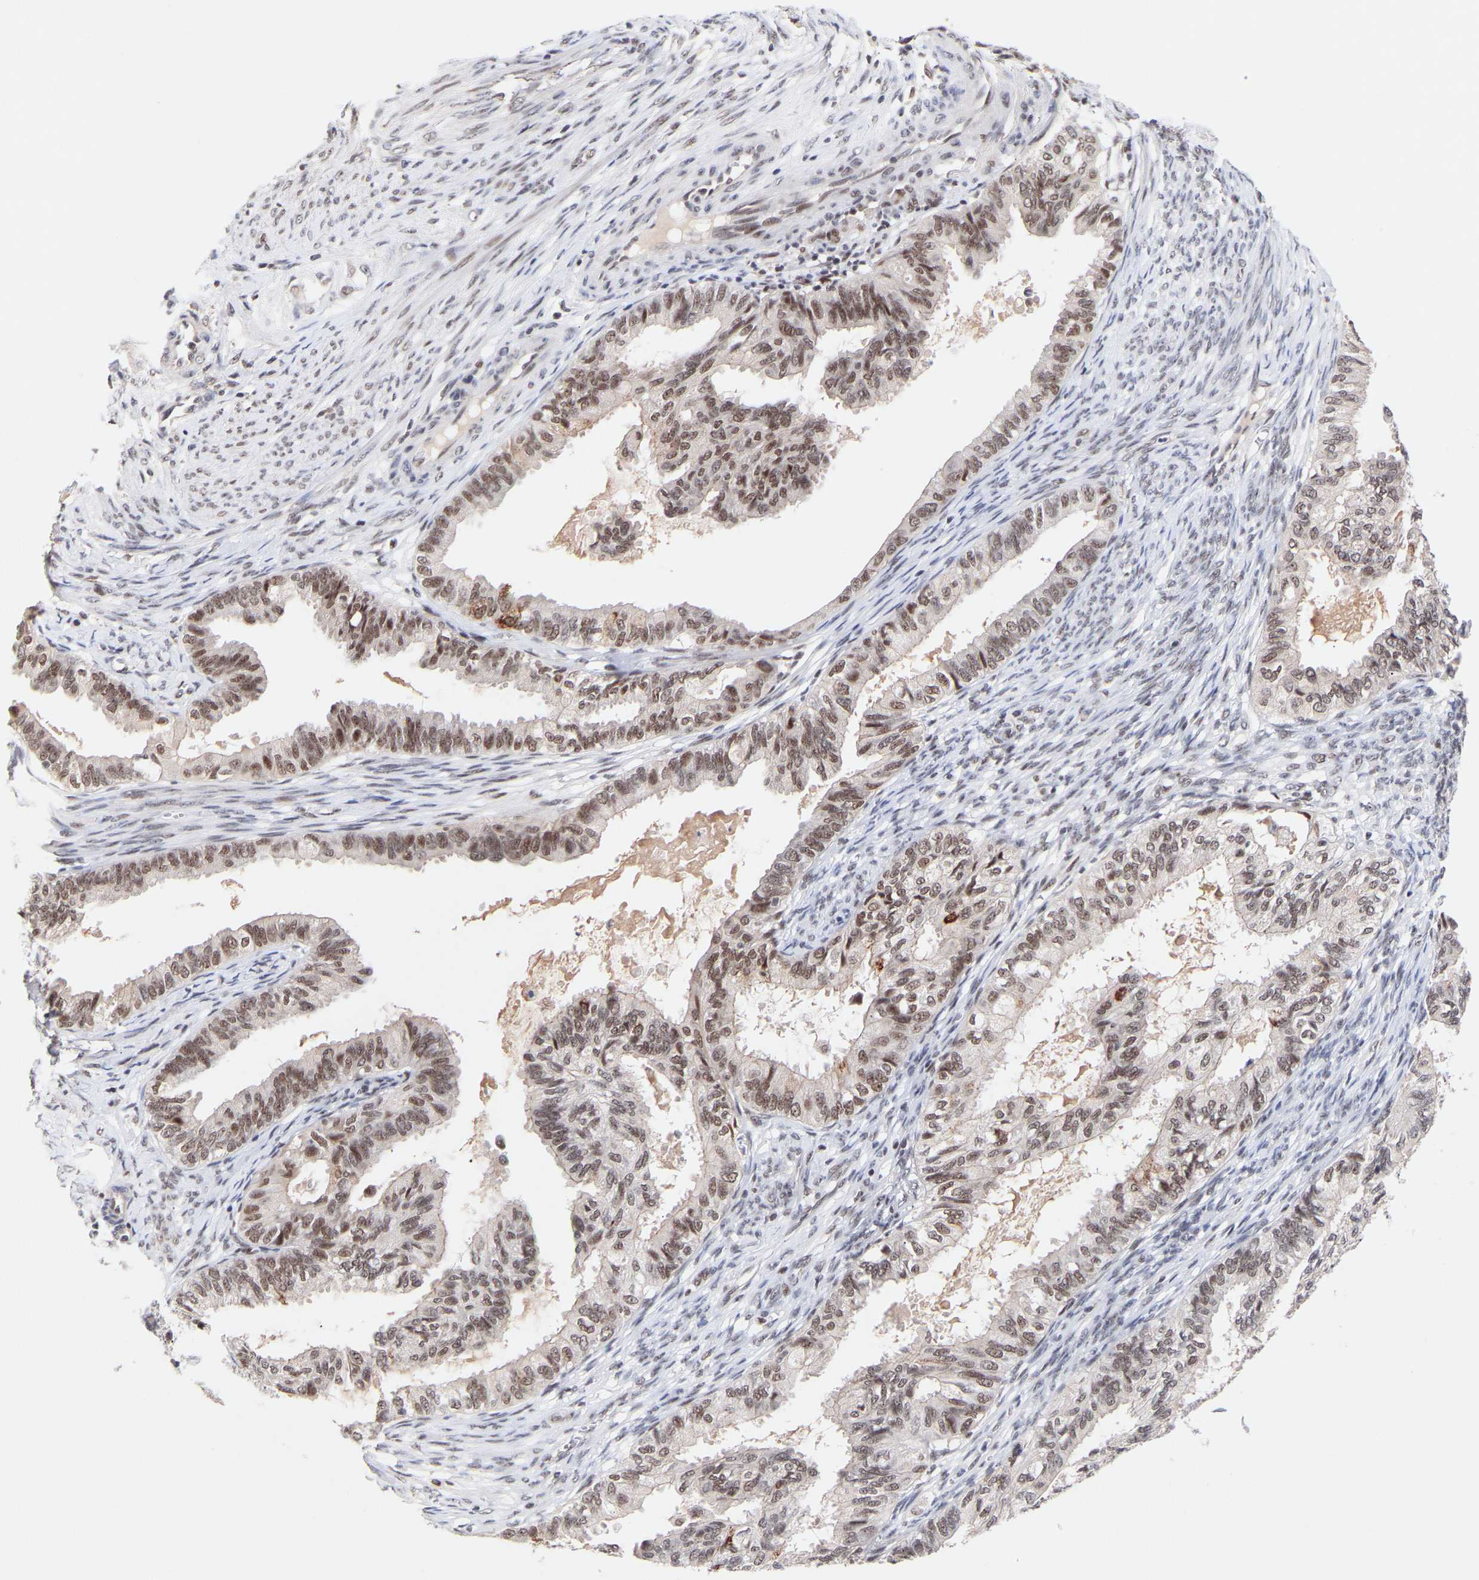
{"staining": {"intensity": "moderate", "quantity": "25%-75%", "location": "nuclear"}, "tissue": "cervical cancer", "cell_type": "Tumor cells", "image_type": "cancer", "snomed": [{"axis": "morphology", "description": "Normal tissue, NOS"}, {"axis": "morphology", "description": "Adenocarcinoma, NOS"}, {"axis": "topography", "description": "Cervix"}, {"axis": "topography", "description": "Endometrium"}], "caption": "Immunohistochemistry photomicrograph of human cervical cancer stained for a protein (brown), which shows medium levels of moderate nuclear staining in approximately 25%-75% of tumor cells.", "gene": "RBM15", "patient": {"sex": "female", "age": 86}}